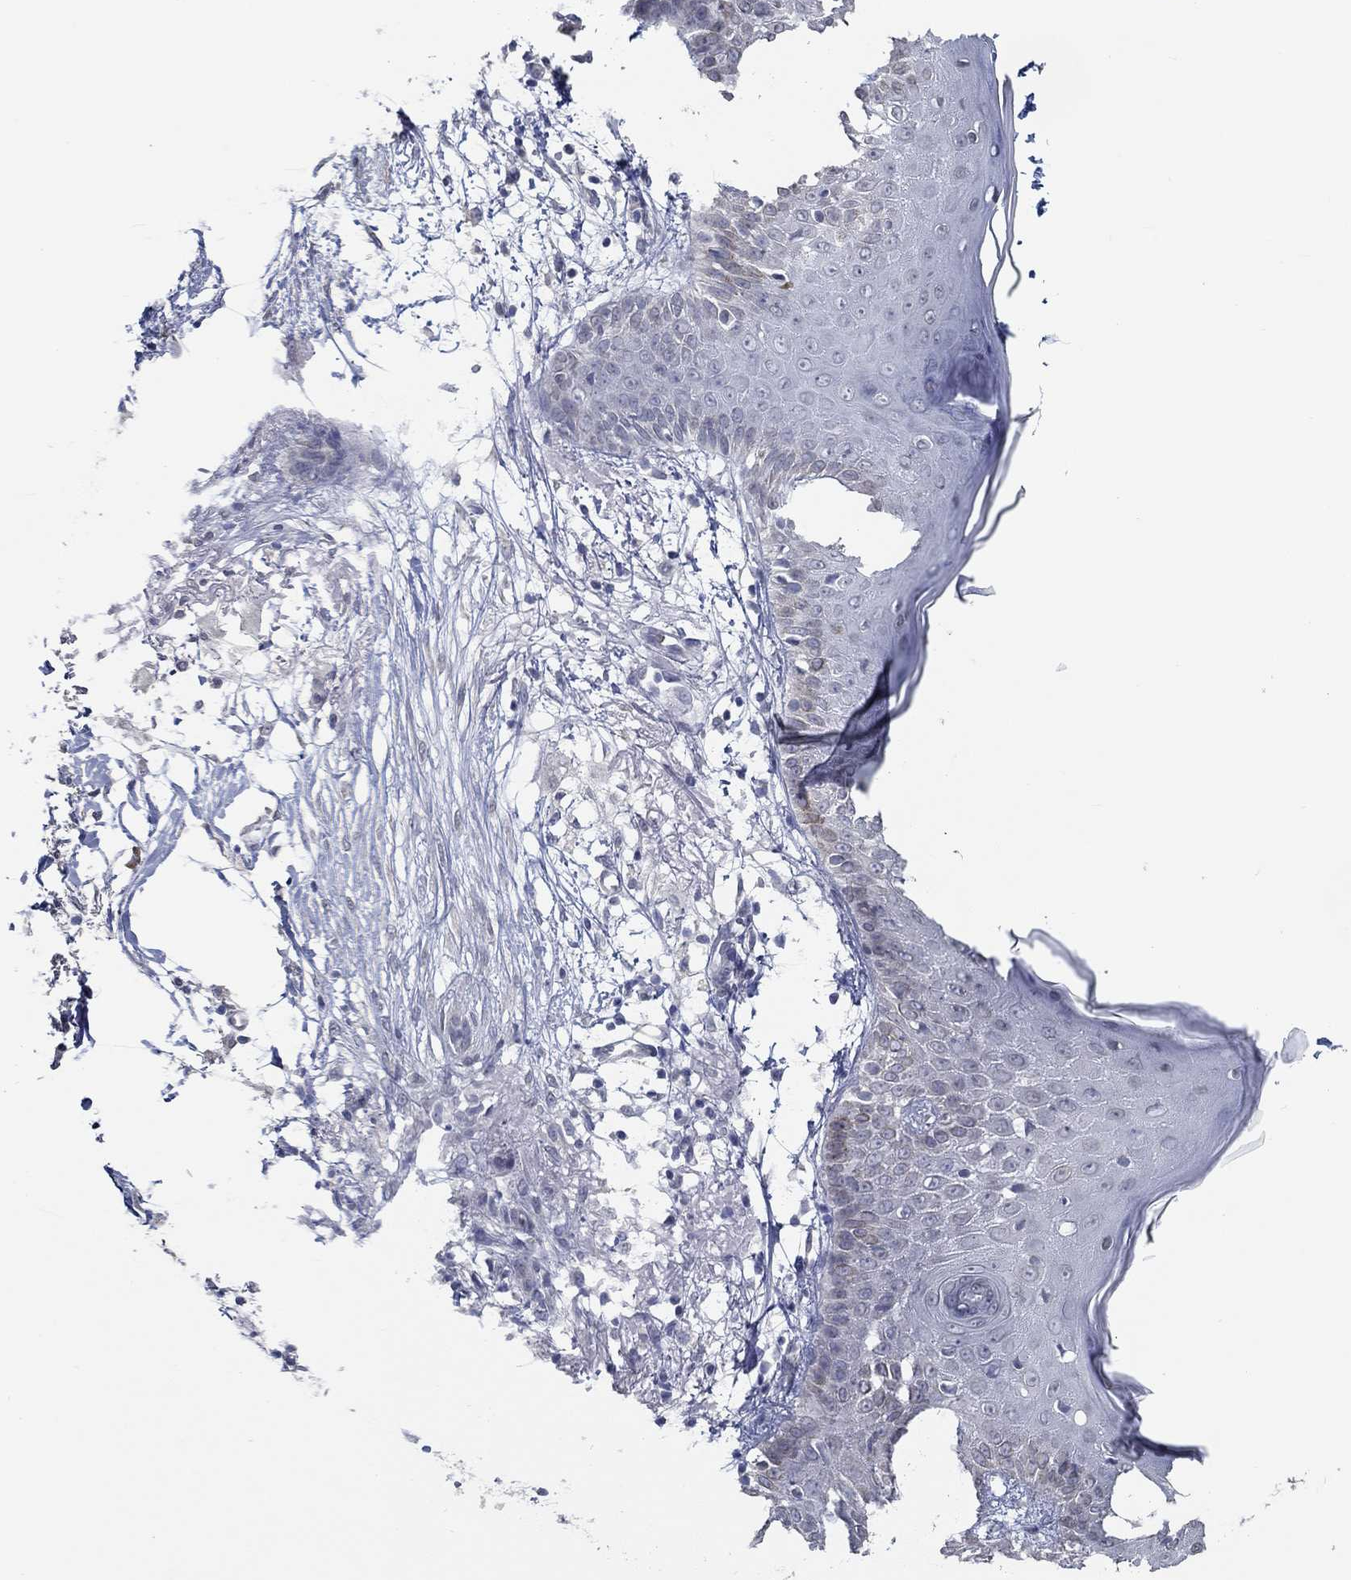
{"staining": {"intensity": "negative", "quantity": "none", "location": "none"}, "tissue": "skin cancer", "cell_type": "Tumor cells", "image_type": "cancer", "snomed": [{"axis": "morphology", "description": "Normal tissue, NOS"}, {"axis": "morphology", "description": "Basal cell carcinoma"}, {"axis": "topography", "description": "Skin"}], "caption": "Skin cancer (basal cell carcinoma) was stained to show a protein in brown. There is no significant staining in tumor cells. The staining was performed using DAB to visualize the protein expression in brown, while the nuclei were stained in blue with hematoxylin (Magnification: 20x).", "gene": "NUP155", "patient": {"sex": "male", "age": 84}}